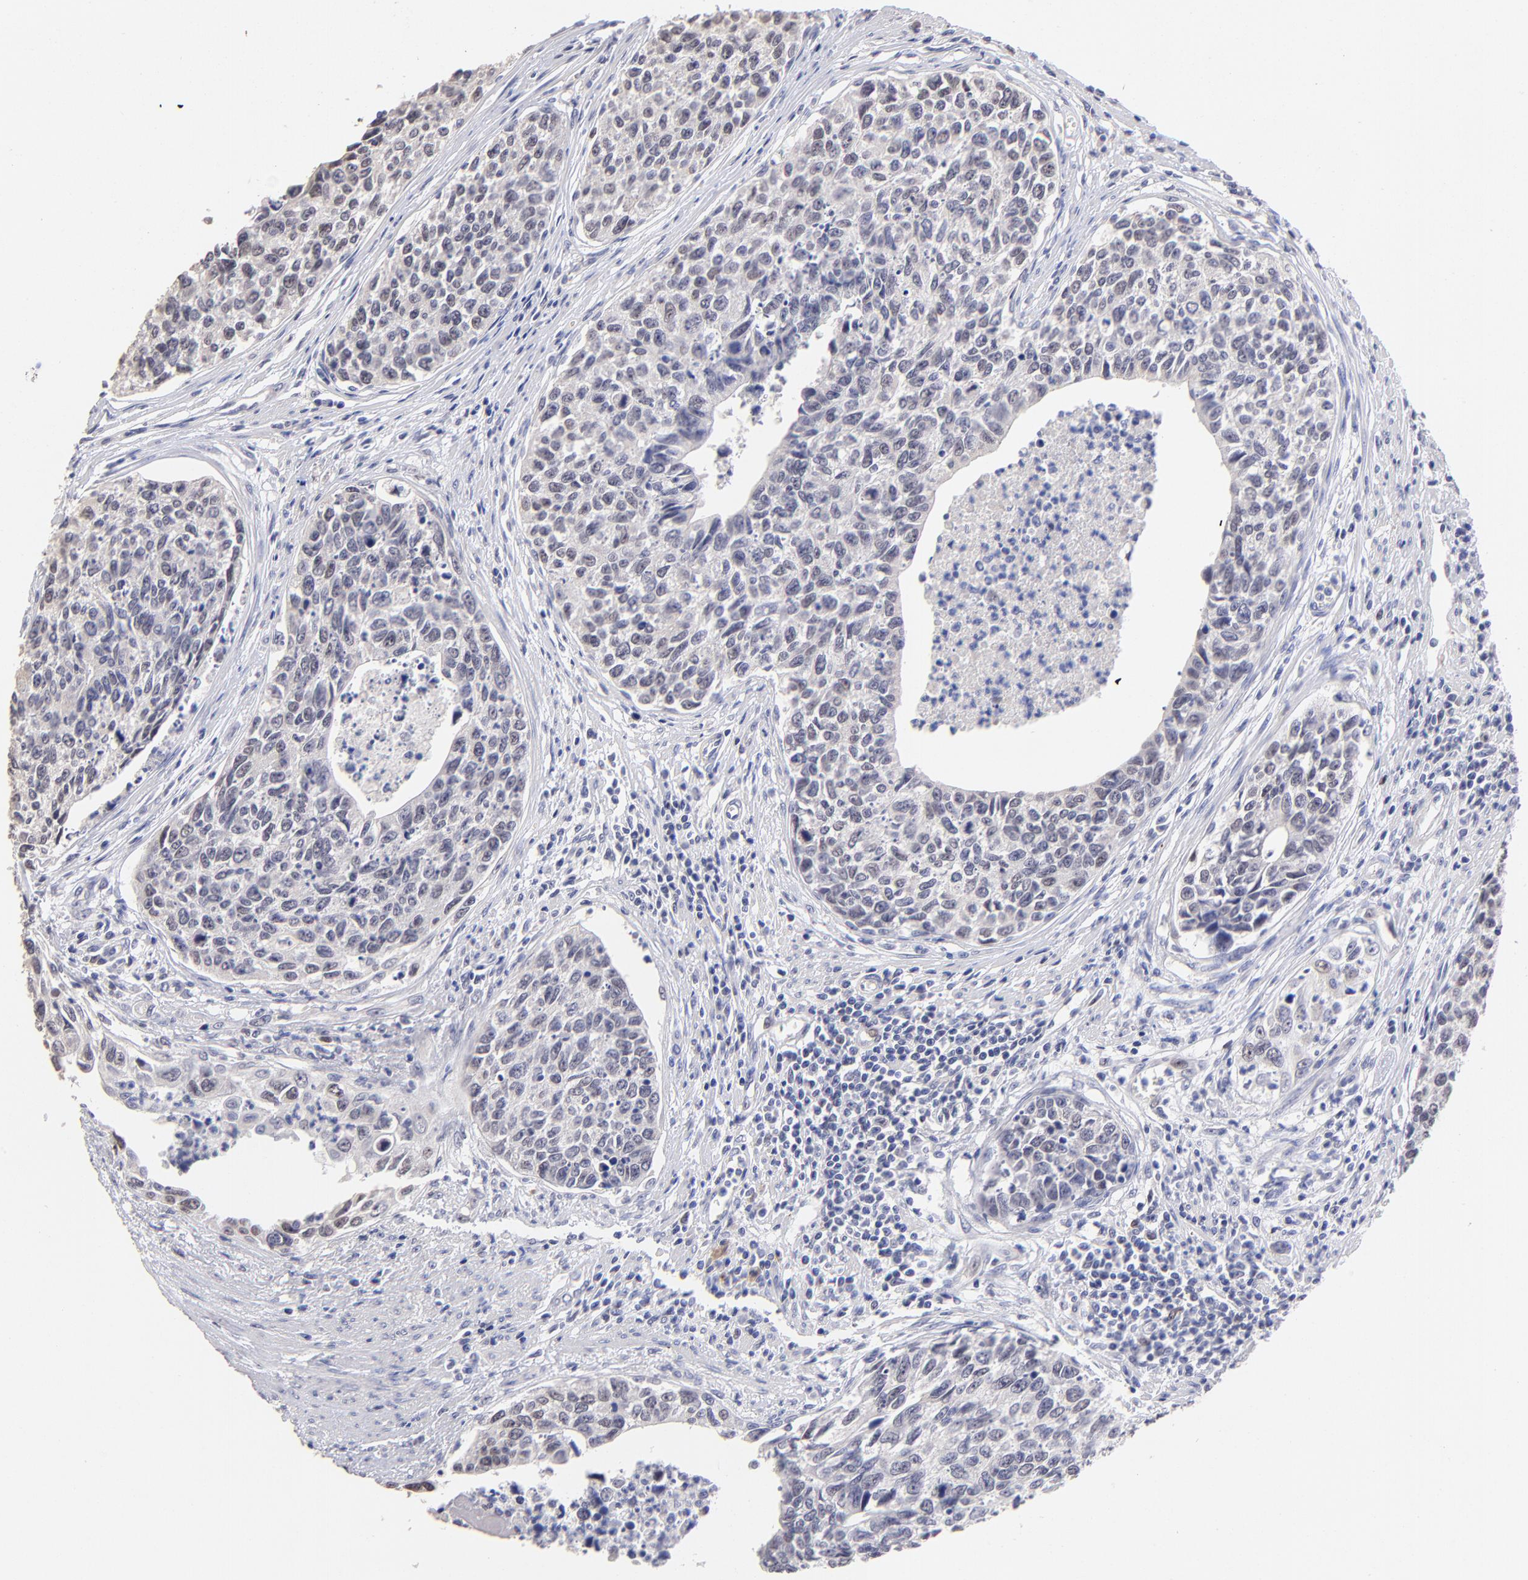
{"staining": {"intensity": "weak", "quantity": "<25%", "location": "nuclear"}, "tissue": "urothelial cancer", "cell_type": "Tumor cells", "image_type": "cancer", "snomed": [{"axis": "morphology", "description": "Urothelial carcinoma, High grade"}, {"axis": "topography", "description": "Urinary bladder"}], "caption": "Immunohistochemistry histopathology image of human urothelial cancer stained for a protein (brown), which reveals no expression in tumor cells. The staining was performed using DAB to visualize the protein expression in brown, while the nuclei were stained in blue with hematoxylin (Magnification: 20x).", "gene": "DNMT1", "patient": {"sex": "male", "age": 81}}